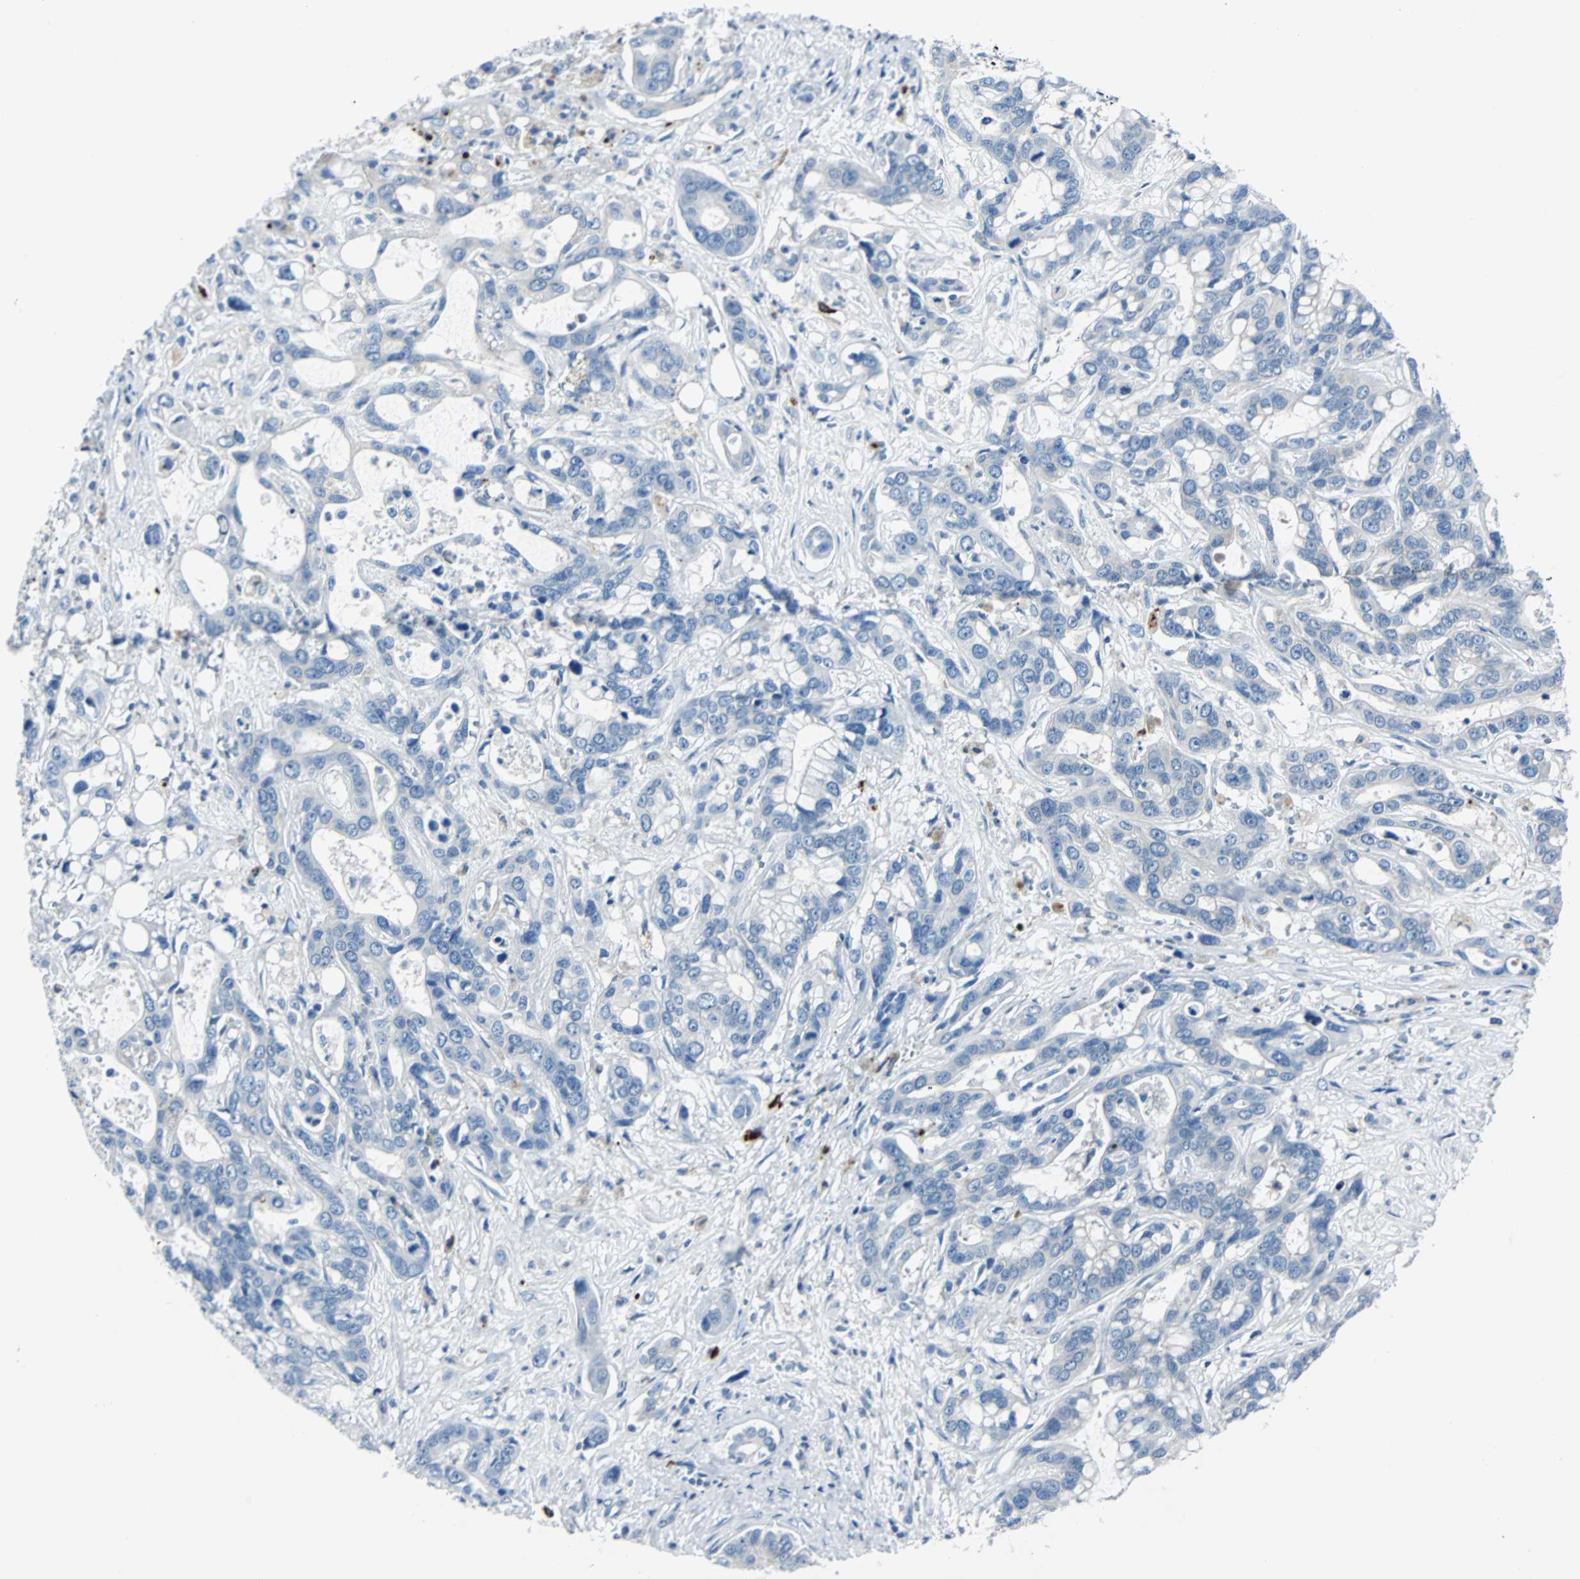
{"staining": {"intensity": "negative", "quantity": "none", "location": "none"}, "tissue": "liver cancer", "cell_type": "Tumor cells", "image_type": "cancer", "snomed": [{"axis": "morphology", "description": "Cholangiocarcinoma"}, {"axis": "topography", "description": "Liver"}], "caption": "DAB immunohistochemical staining of human liver cancer (cholangiocarcinoma) displays no significant positivity in tumor cells. (IHC, brightfield microscopy, high magnification).", "gene": "RASA1", "patient": {"sex": "female", "age": 65}}